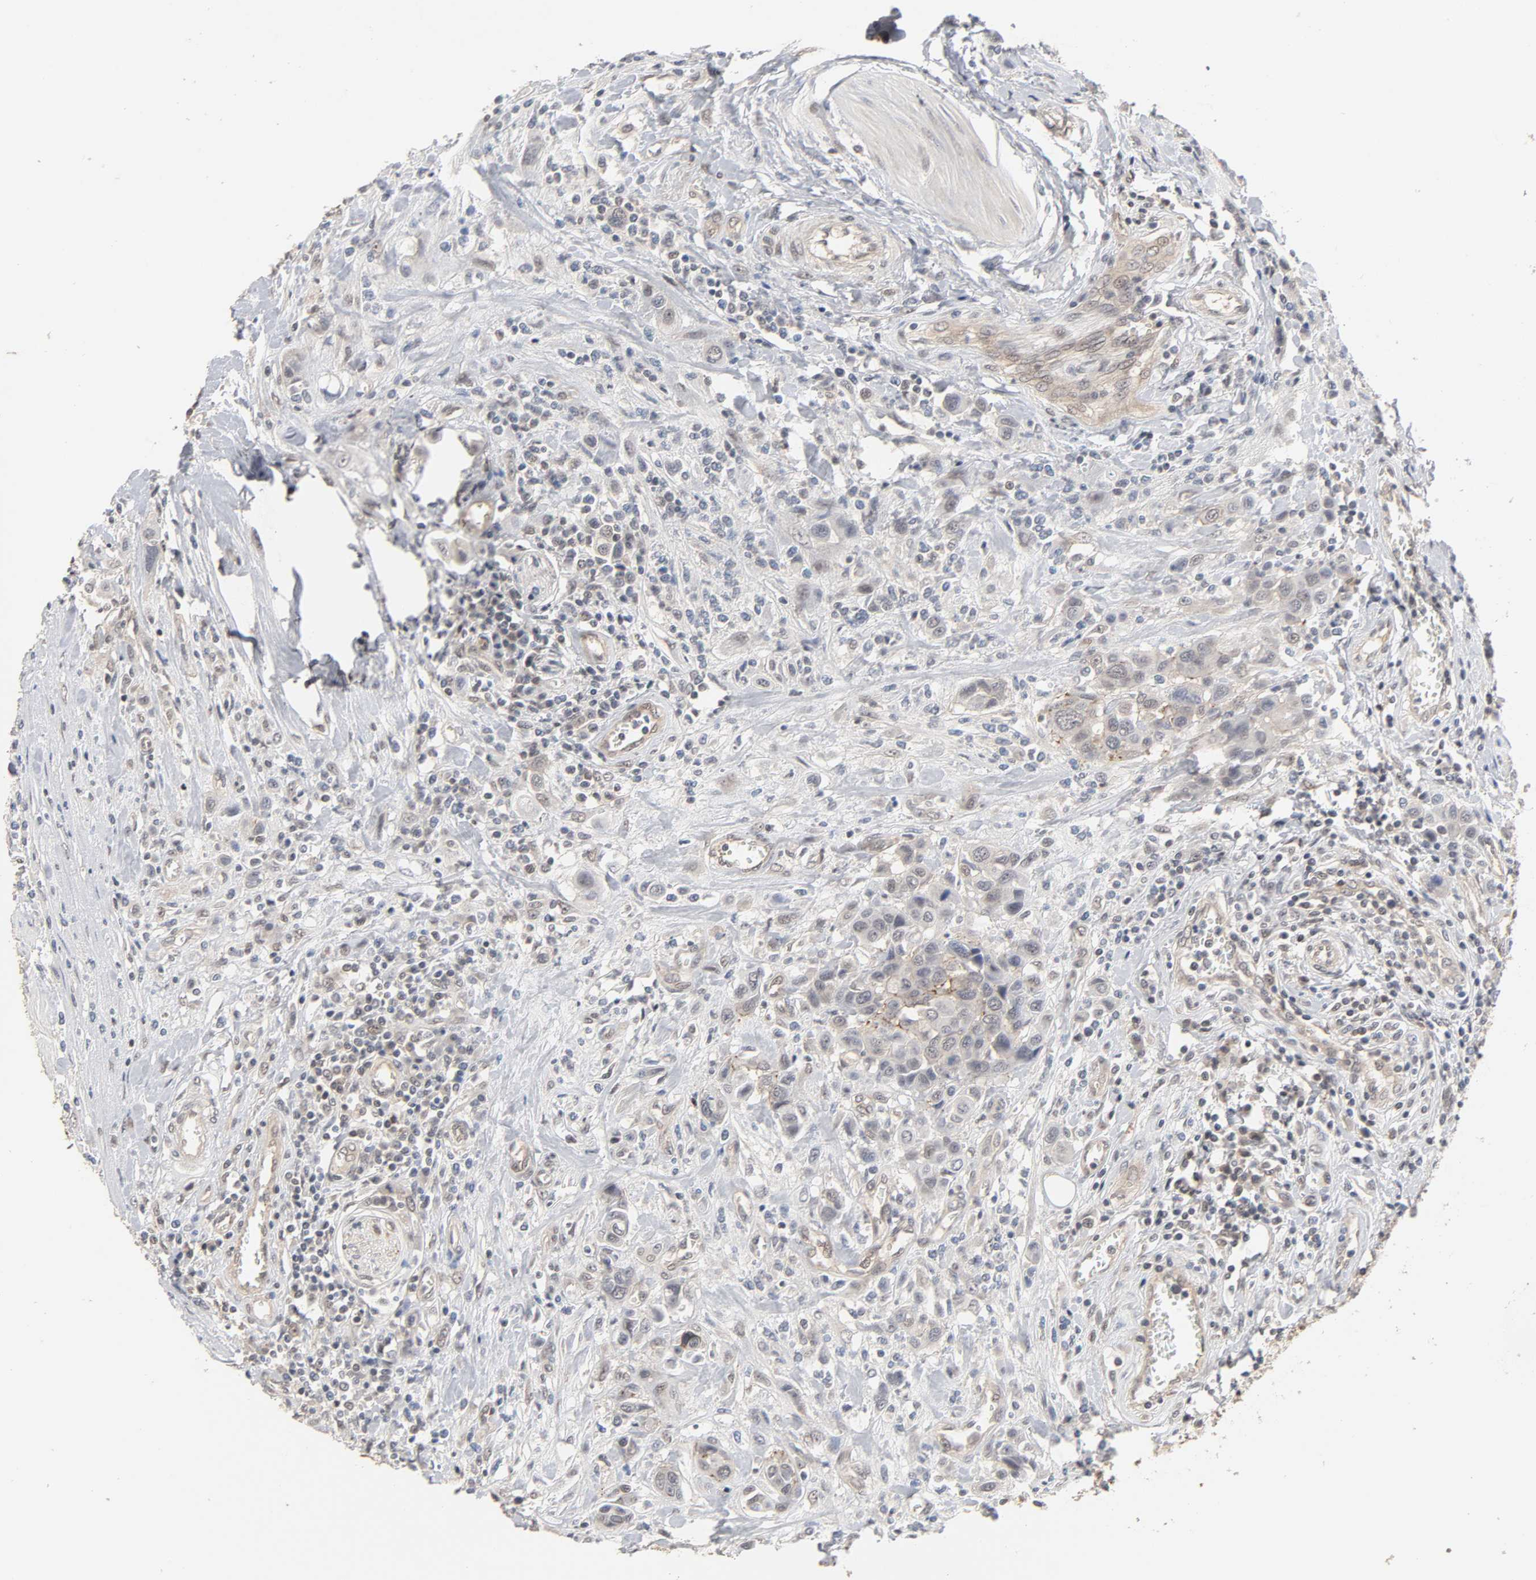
{"staining": {"intensity": "weak", "quantity": "25%-75%", "location": "cytoplasmic/membranous"}, "tissue": "urothelial cancer", "cell_type": "Tumor cells", "image_type": "cancer", "snomed": [{"axis": "morphology", "description": "Urothelial carcinoma, High grade"}, {"axis": "topography", "description": "Urinary bladder"}], "caption": "Immunohistochemistry (DAB) staining of urothelial cancer displays weak cytoplasmic/membranous protein staining in approximately 25%-75% of tumor cells.", "gene": "HTR1E", "patient": {"sex": "male", "age": 50}}